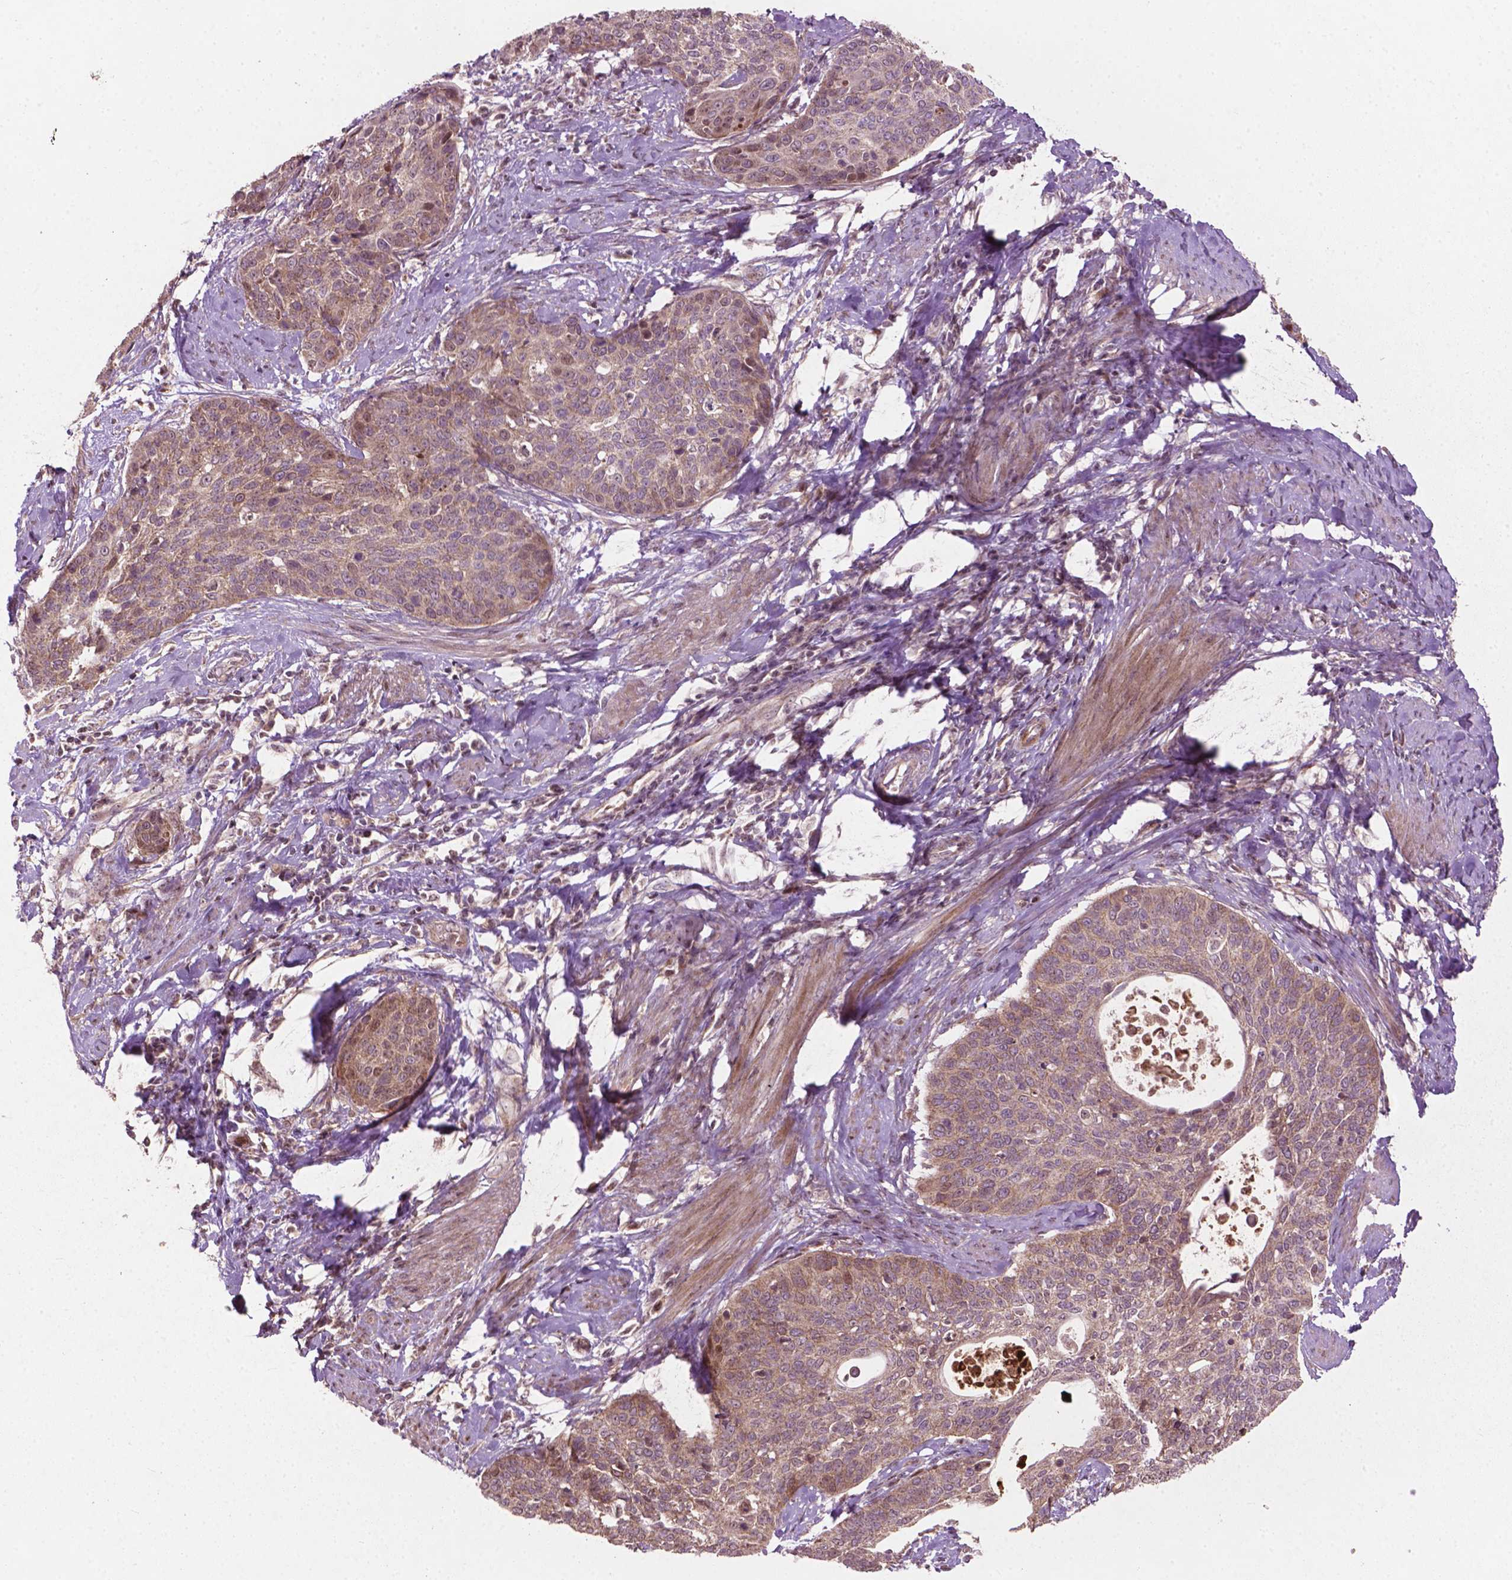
{"staining": {"intensity": "moderate", "quantity": "25%-75%", "location": "cytoplasmic/membranous"}, "tissue": "cervical cancer", "cell_type": "Tumor cells", "image_type": "cancer", "snomed": [{"axis": "morphology", "description": "Squamous cell carcinoma, NOS"}, {"axis": "topography", "description": "Cervix"}], "caption": "Human squamous cell carcinoma (cervical) stained for a protein (brown) reveals moderate cytoplasmic/membranous positive staining in approximately 25%-75% of tumor cells.", "gene": "B3GALNT2", "patient": {"sex": "female", "age": 69}}